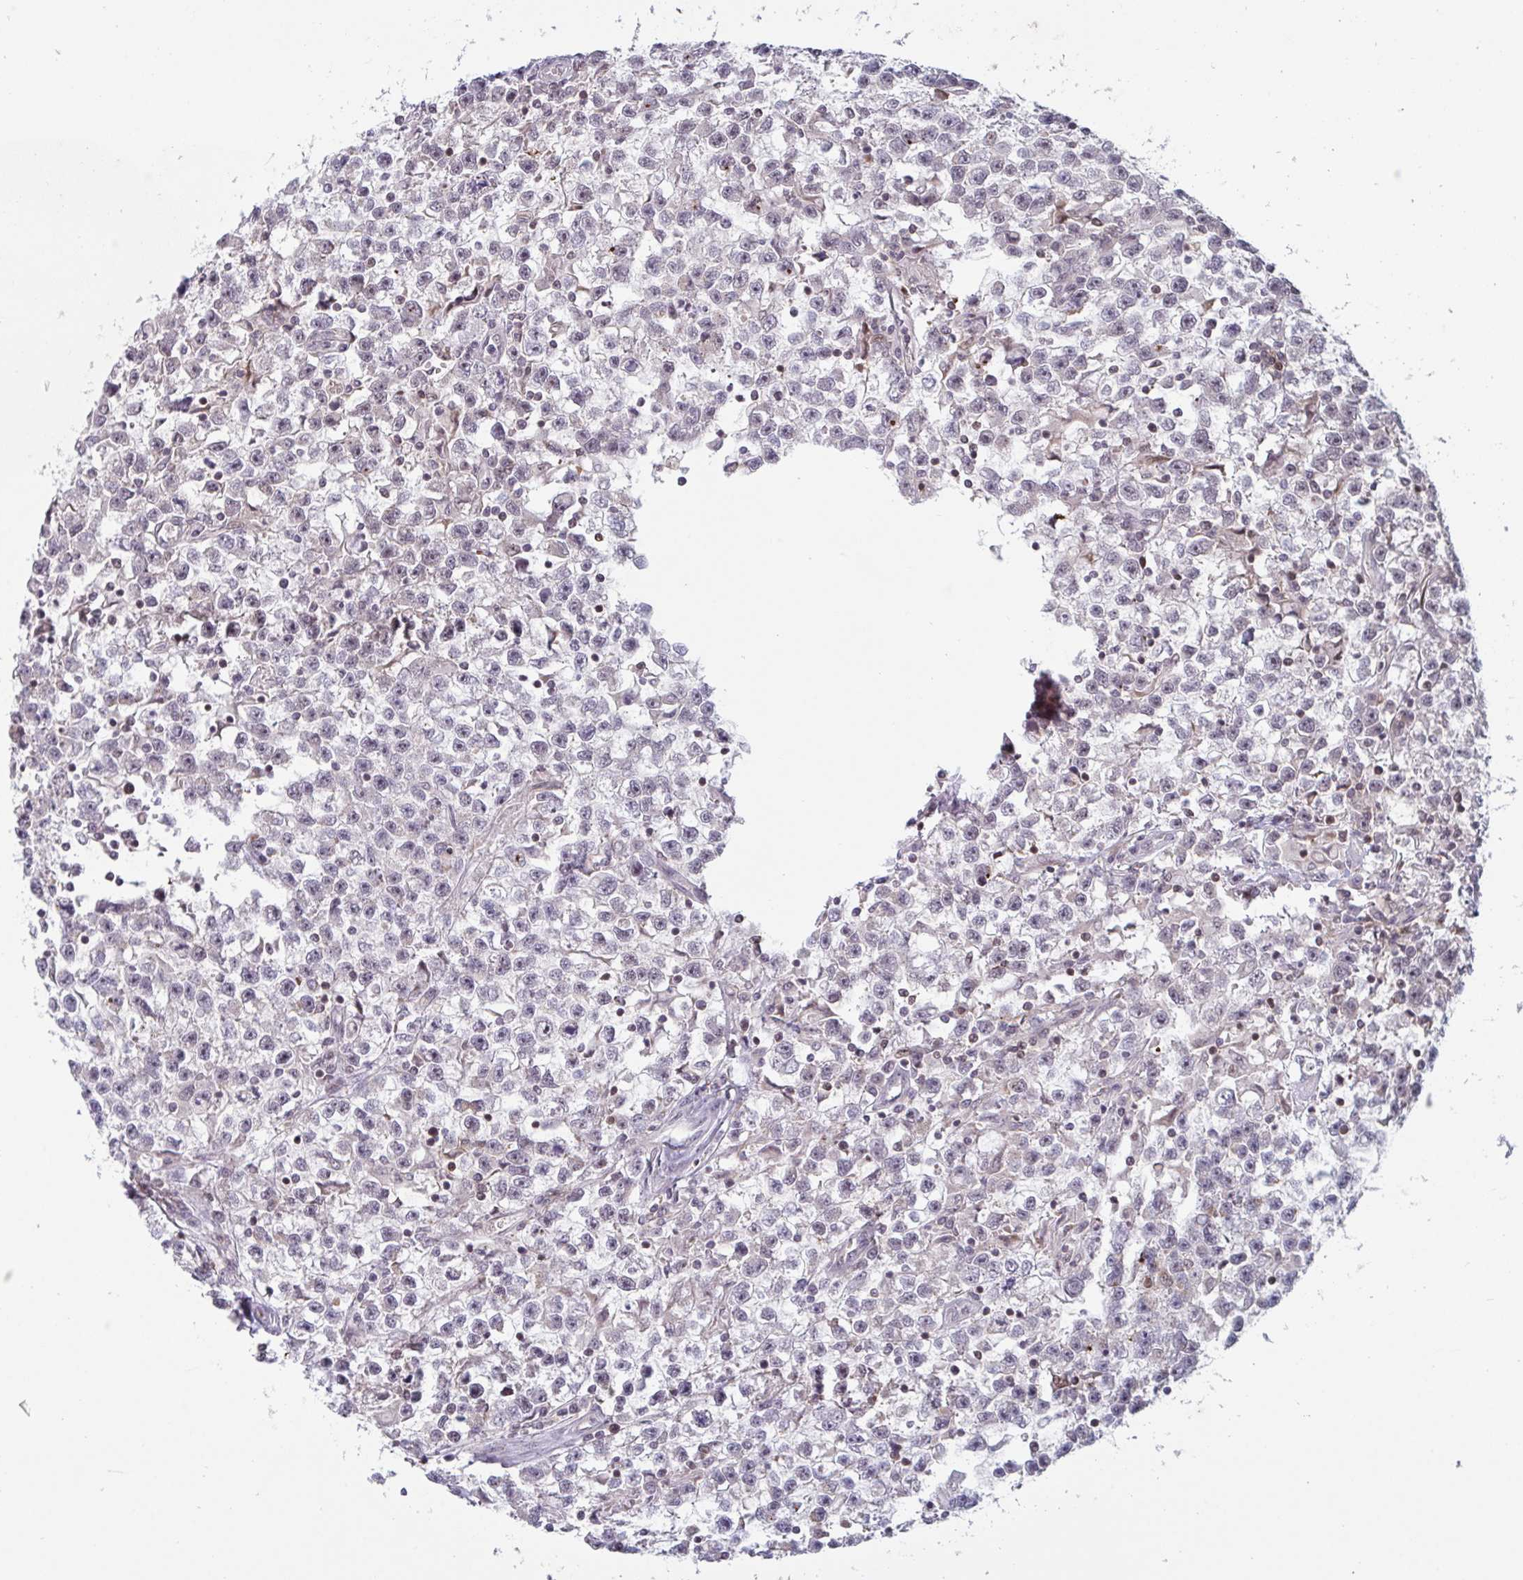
{"staining": {"intensity": "negative", "quantity": "none", "location": "none"}, "tissue": "testis cancer", "cell_type": "Tumor cells", "image_type": "cancer", "snomed": [{"axis": "morphology", "description": "Seminoma, NOS"}, {"axis": "topography", "description": "Testis"}], "caption": "This is an immunohistochemistry histopathology image of testis cancer (seminoma). There is no positivity in tumor cells.", "gene": "NLRP13", "patient": {"sex": "male", "age": 31}}